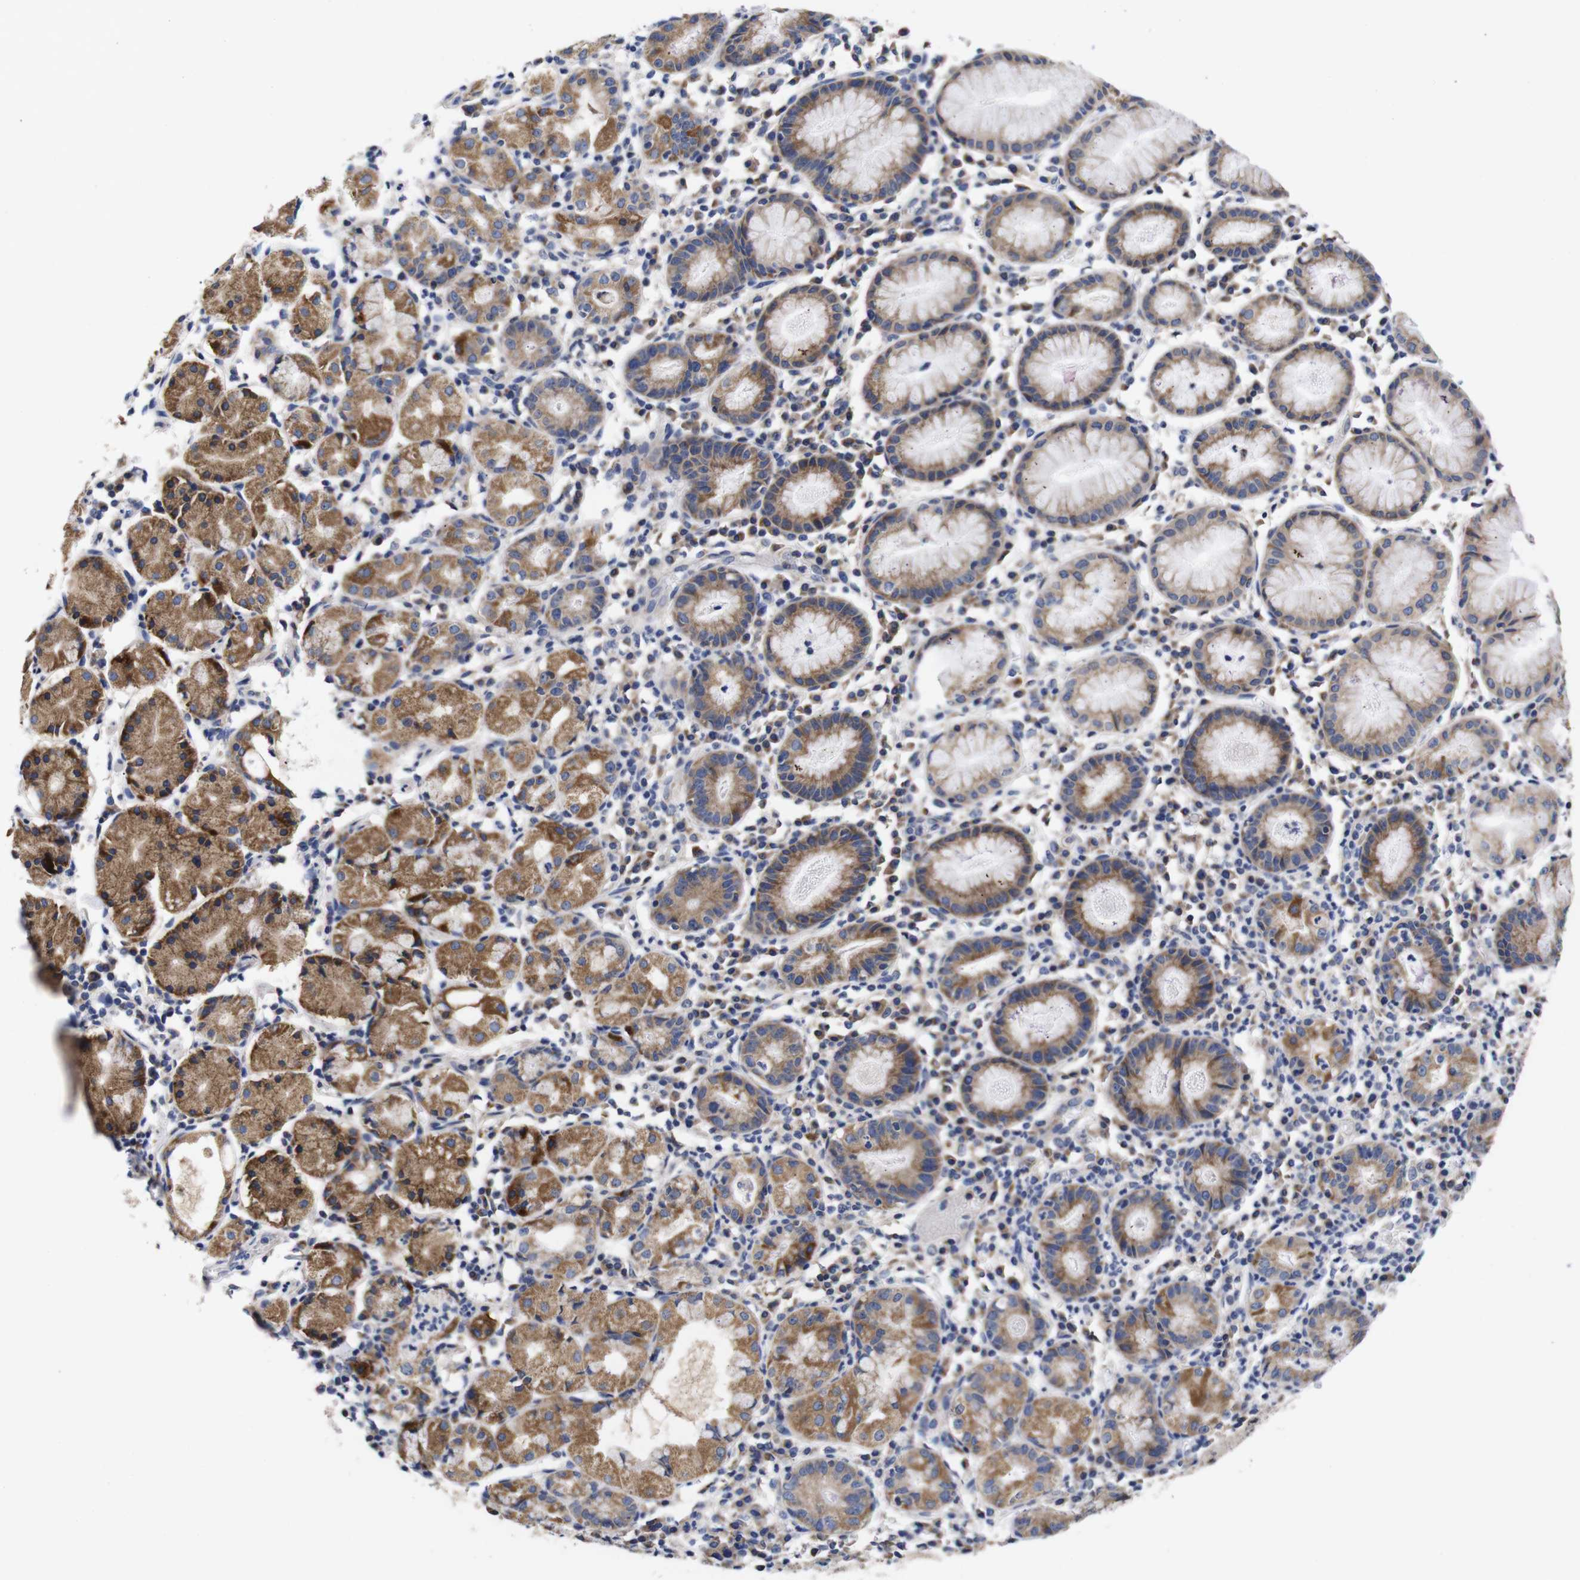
{"staining": {"intensity": "moderate", "quantity": ">75%", "location": "cytoplasmic/membranous"}, "tissue": "stomach", "cell_type": "Glandular cells", "image_type": "normal", "snomed": [{"axis": "morphology", "description": "Normal tissue, NOS"}, {"axis": "topography", "description": "Stomach"}, {"axis": "topography", "description": "Stomach, lower"}], "caption": "High-power microscopy captured an immunohistochemistry (IHC) micrograph of unremarkable stomach, revealing moderate cytoplasmic/membranous positivity in about >75% of glandular cells. The staining is performed using DAB brown chromogen to label protein expression. The nuclei are counter-stained blue using hematoxylin.", "gene": "OPN3", "patient": {"sex": "female", "age": 75}}